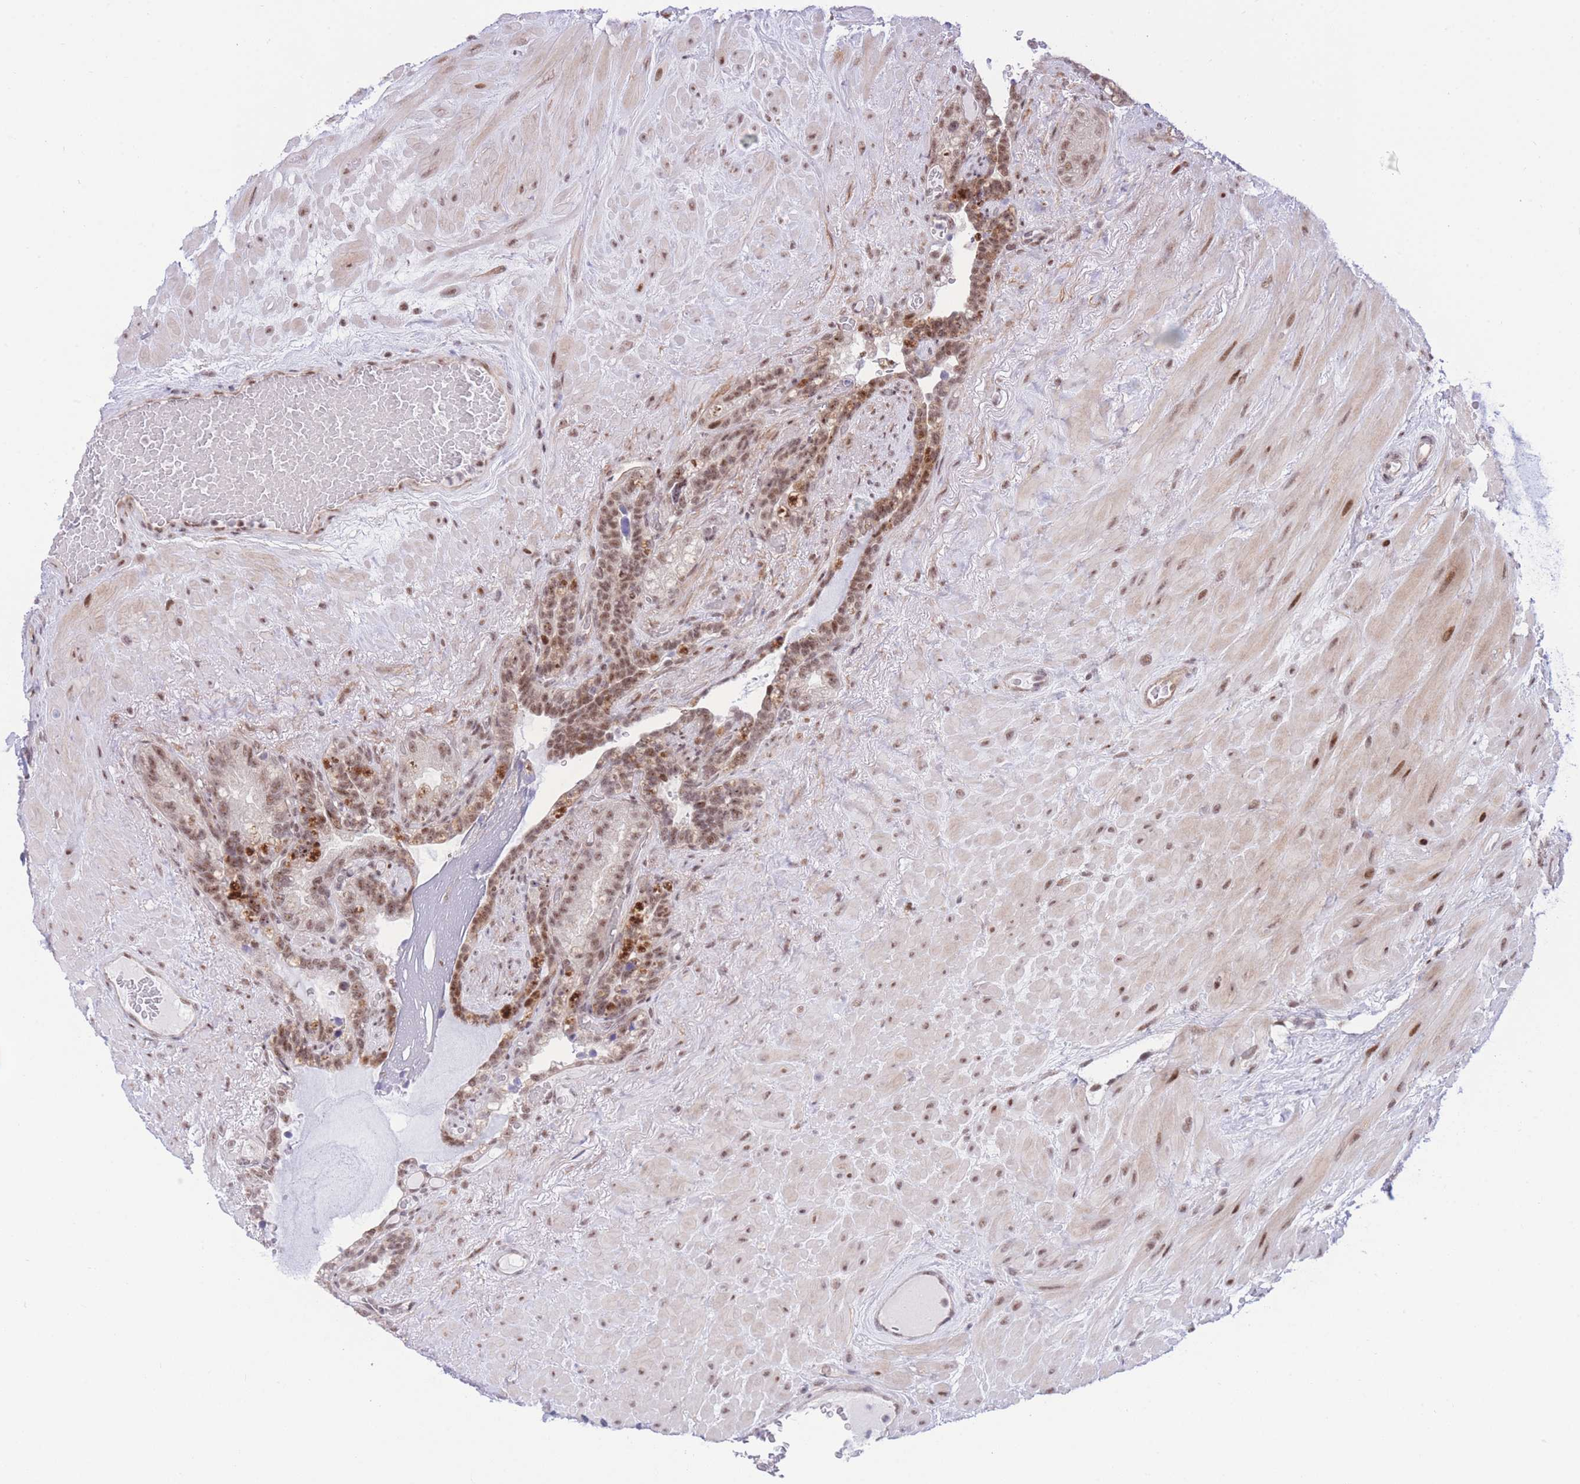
{"staining": {"intensity": "moderate", "quantity": "25%-75%", "location": "nuclear"}, "tissue": "seminal vesicle", "cell_type": "Glandular cells", "image_type": "normal", "snomed": [{"axis": "morphology", "description": "Normal tissue, NOS"}, {"axis": "topography", "description": "Seminal veicle"}], "caption": "Seminal vesicle stained with IHC displays moderate nuclear staining in approximately 25%-75% of glandular cells. Using DAB (3,3'-diaminobenzidine) (brown) and hematoxylin (blue) stains, captured at high magnification using brightfield microscopy.", "gene": "PCIF1", "patient": {"sex": "male", "age": 80}}